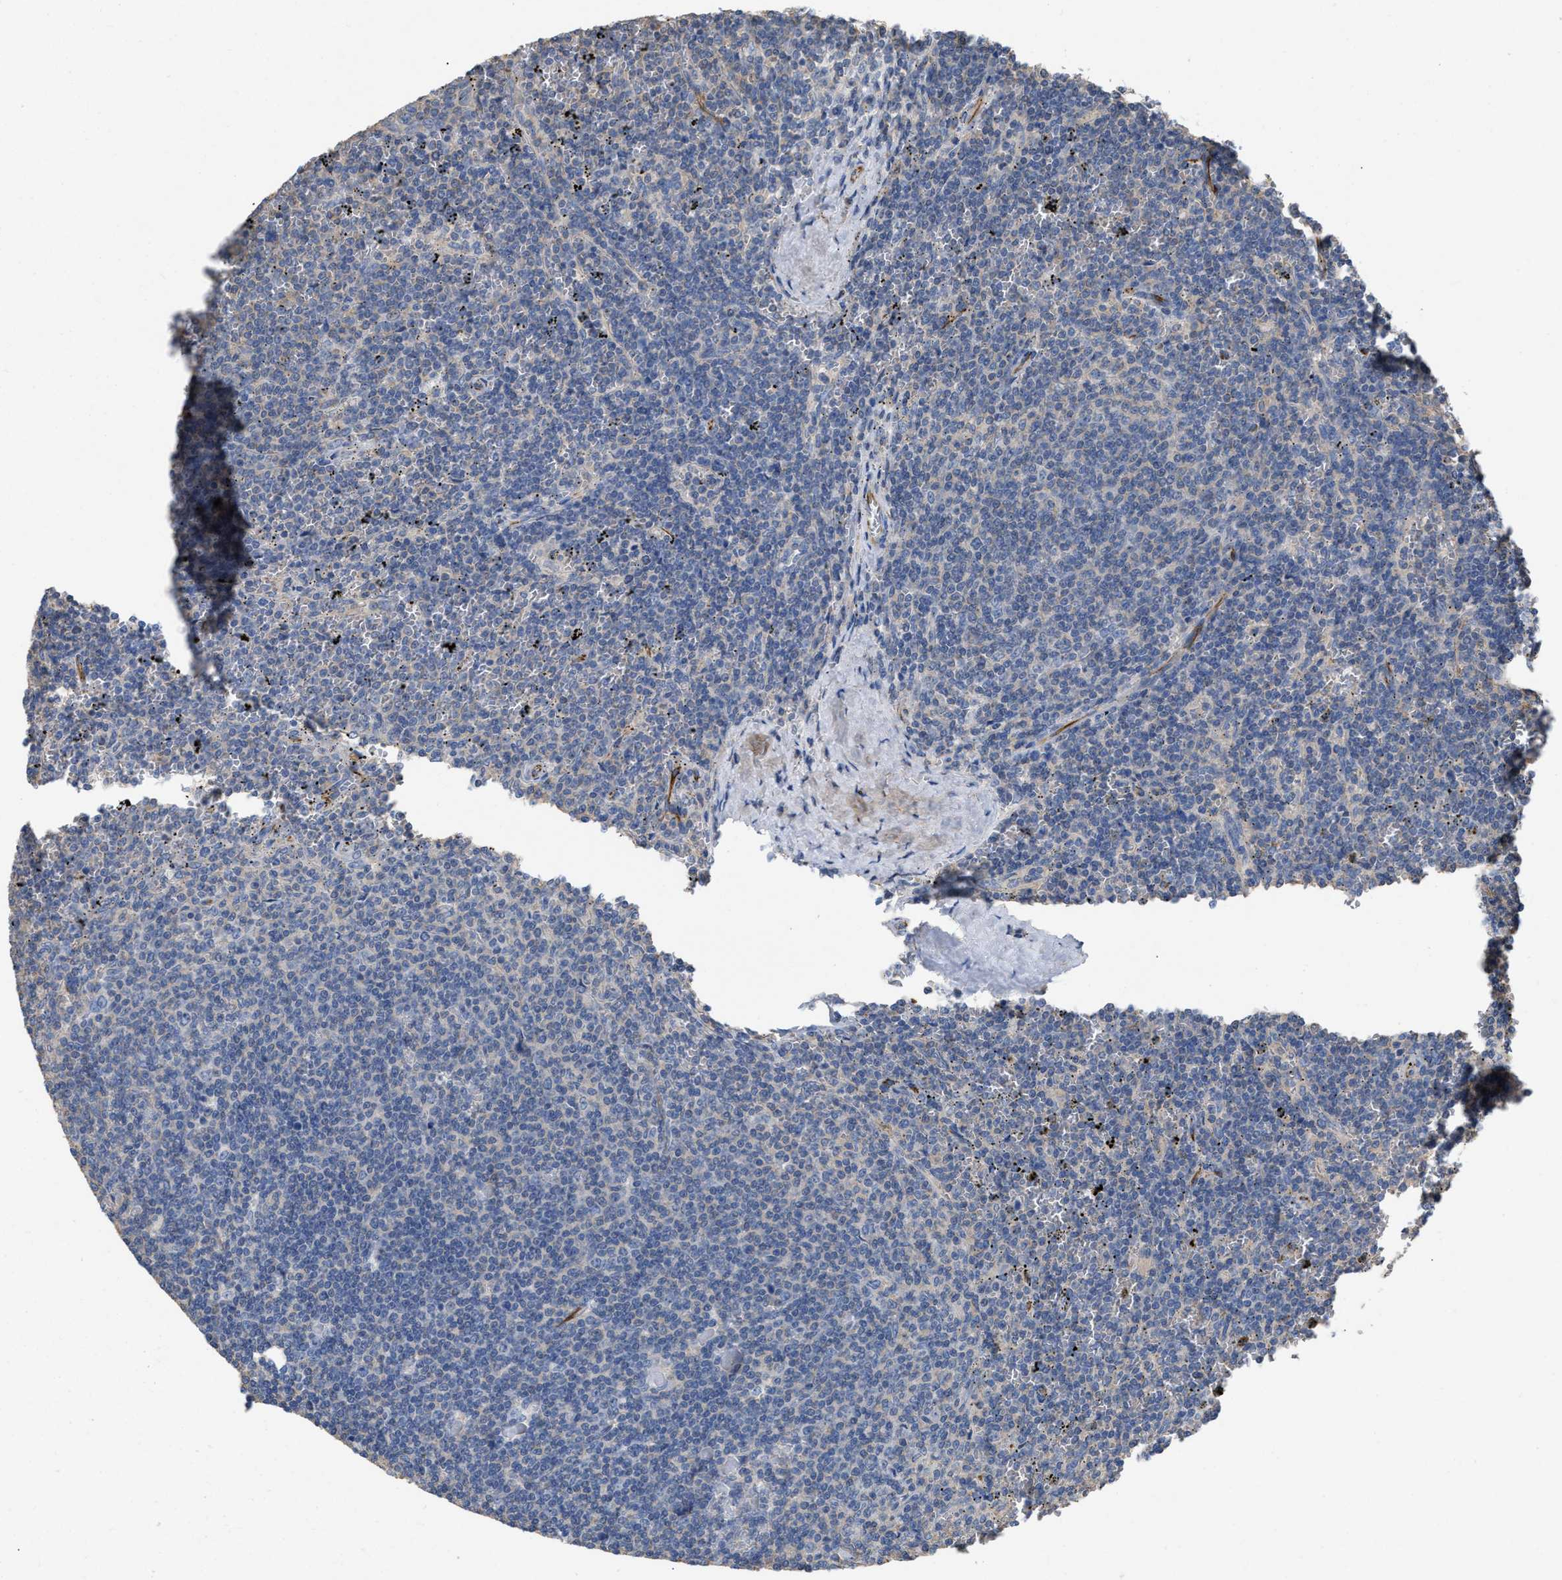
{"staining": {"intensity": "negative", "quantity": "none", "location": "none"}, "tissue": "lymphoma", "cell_type": "Tumor cells", "image_type": "cancer", "snomed": [{"axis": "morphology", "description": "Malignant lymphoma, non-Hodgkin's type, Low grade"}, {"axis": "topography", "description": "Spleen"}], "caption": "DAB immunohistochemical staining of low-grade malignant lymphoma, non-Hodgkin's type reveals no significant positivity in tumor cells.", "gene": "TMEM131", "patient": {"sex": "female", "age": 50}}